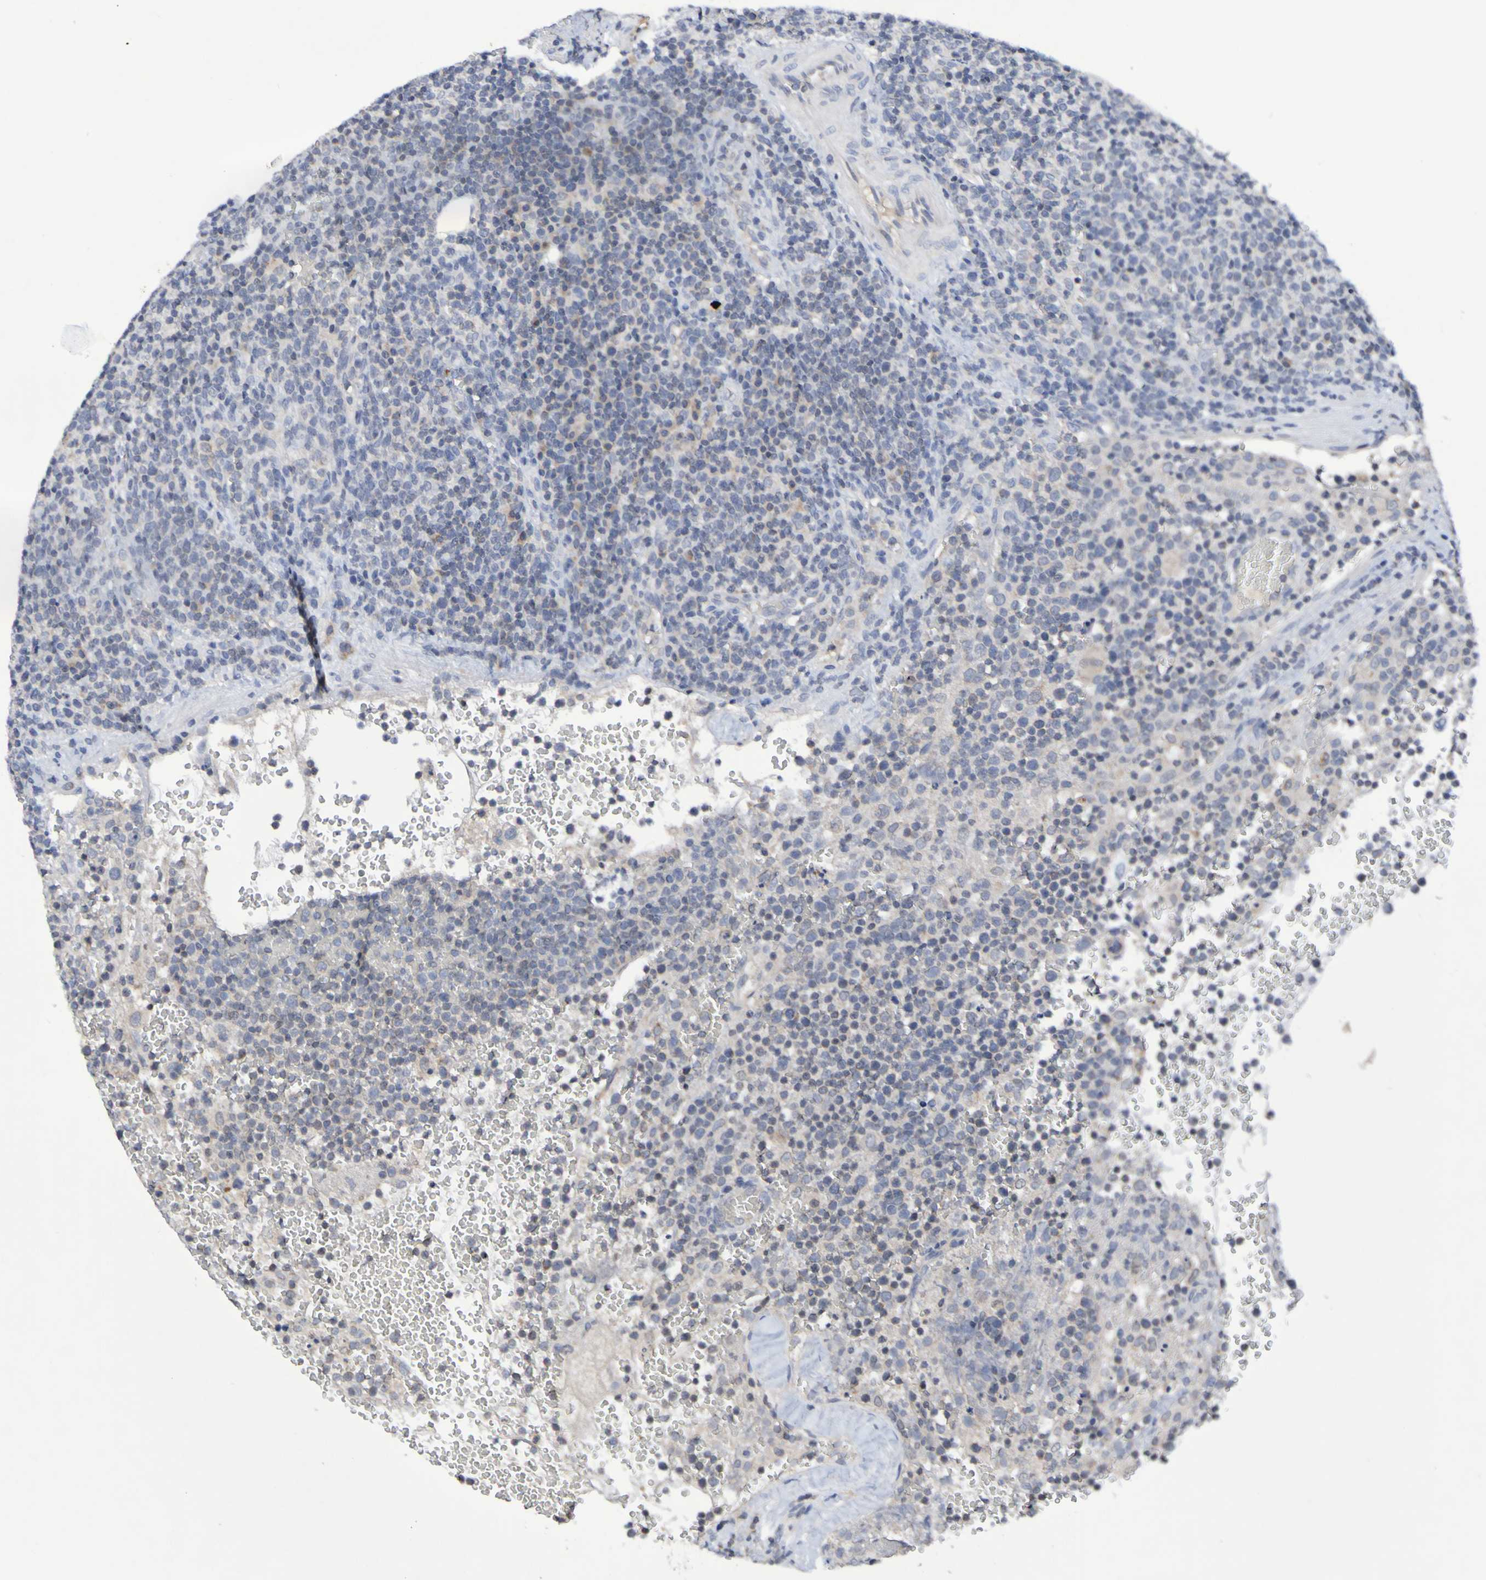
{"staining": {"intensity": "negative", "quantity": "none", "location": "none"}, "tissue": "lymphoma", "cell_type": "Tumor cells", "image_type": "cancer", "snomed": [{"axis": "morphology", "description": "Malignant lymphoma, non-Hodgkin's type, High grade"}, {"axis": "topography", "description": "Lymph node"}], "caption": "Immunohistochemical staining of human high-grade malignant lymphoma, non-Hodgkin's type shows no significant staining in tumor cells. The staining is performed using DAB brown chromogen with nuclei counter-stained in using hematoxylin.", "gene": "PTP4A2", "patient": {"sex": "male", "age": 61}}